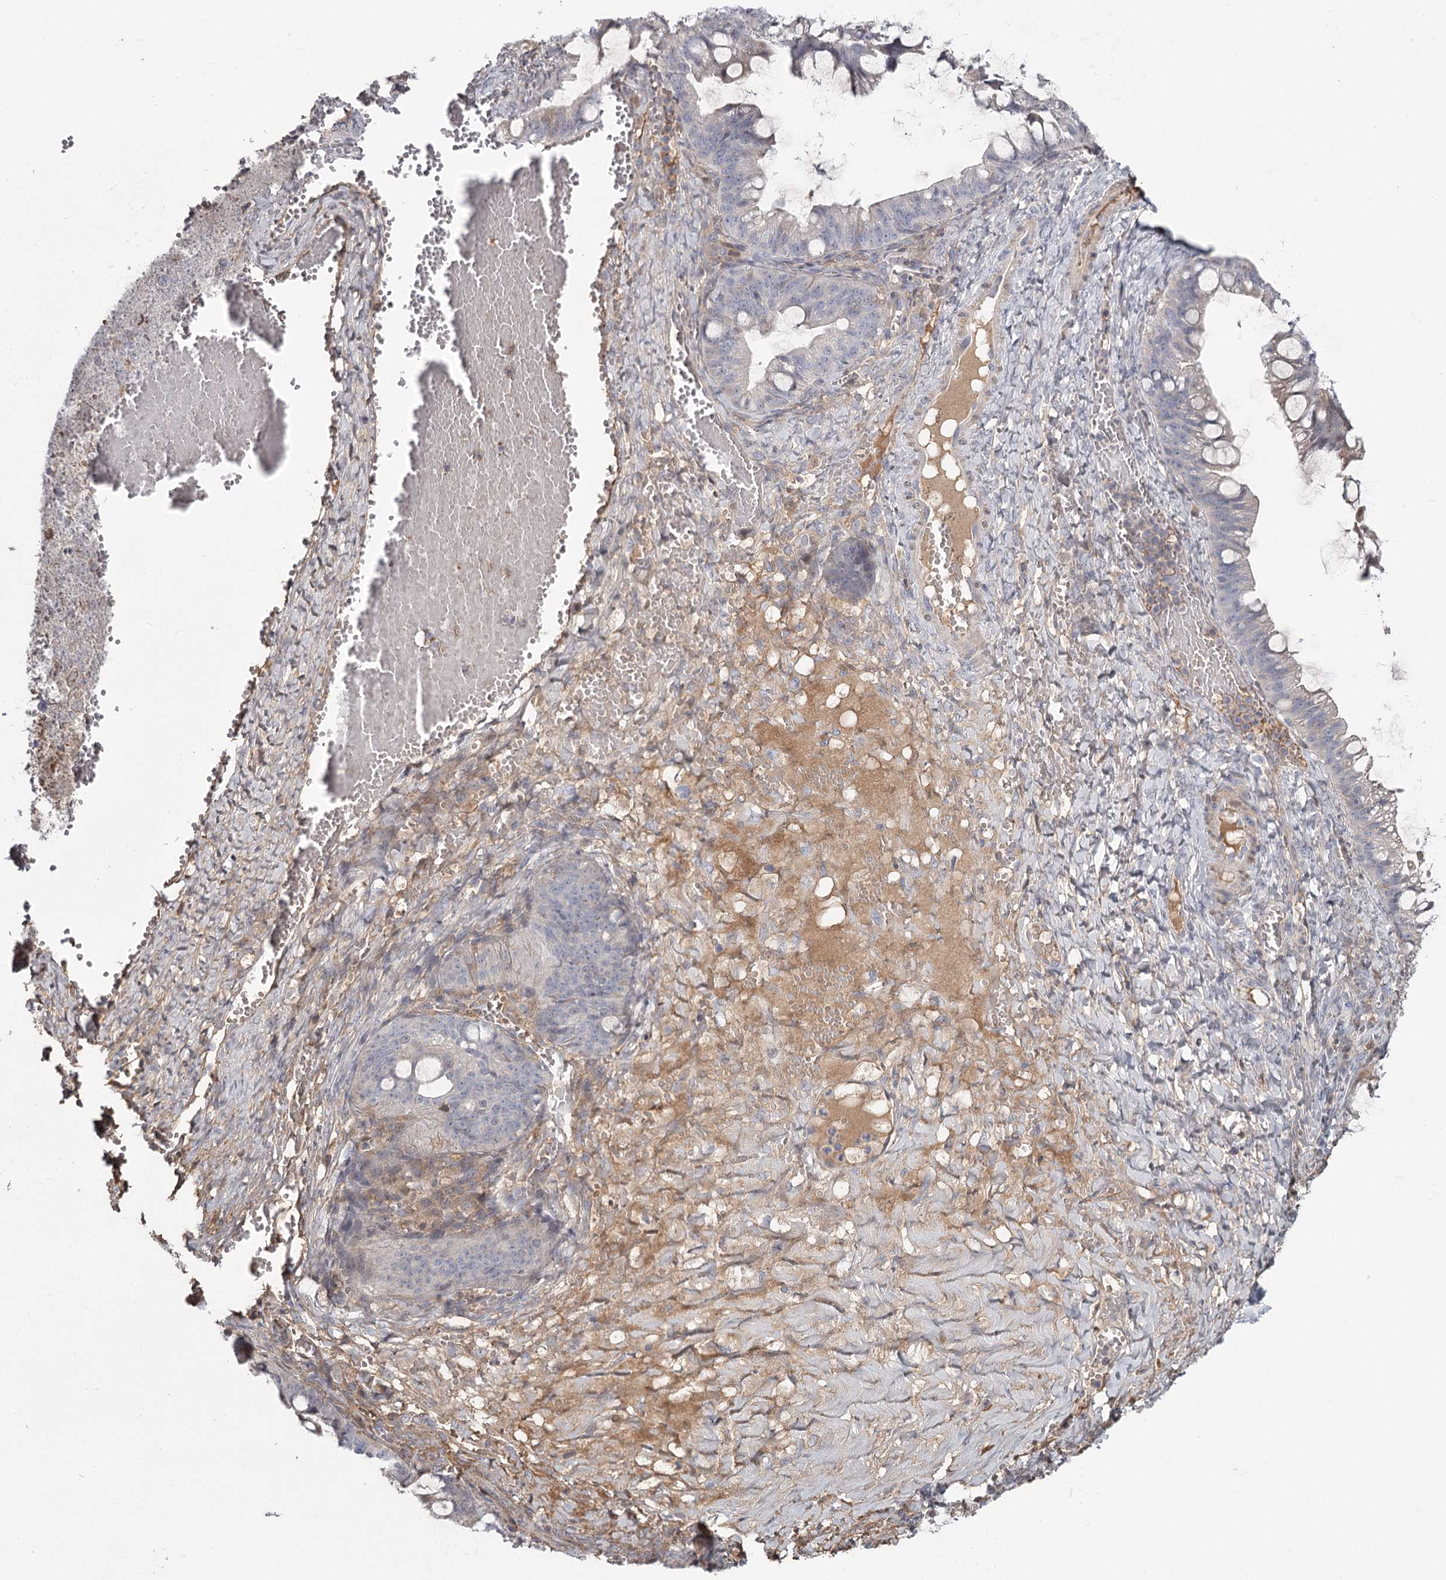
{"staining": {"intensity": "moderate", "quantity": "<25%", "location": "cytoplasmic/membranous"}, "tissue": "ovarian cancer", "cell_type": "Tumor cells", "image_type": "cancer", "snomed": [{"axis": "morphology", "description": "Cystadenocarcinoma, mucinous, NOS"}, {"axis": "topography", "description": "Ovary"}], "caption": "Human ovarian cancer stained for a protein (brown) displays moderate cytoplasmic/membranous positive expression in about <25% of tumor cells.", "gene": "DHRS9", "patient": {"sex": "female", "age": 73}}